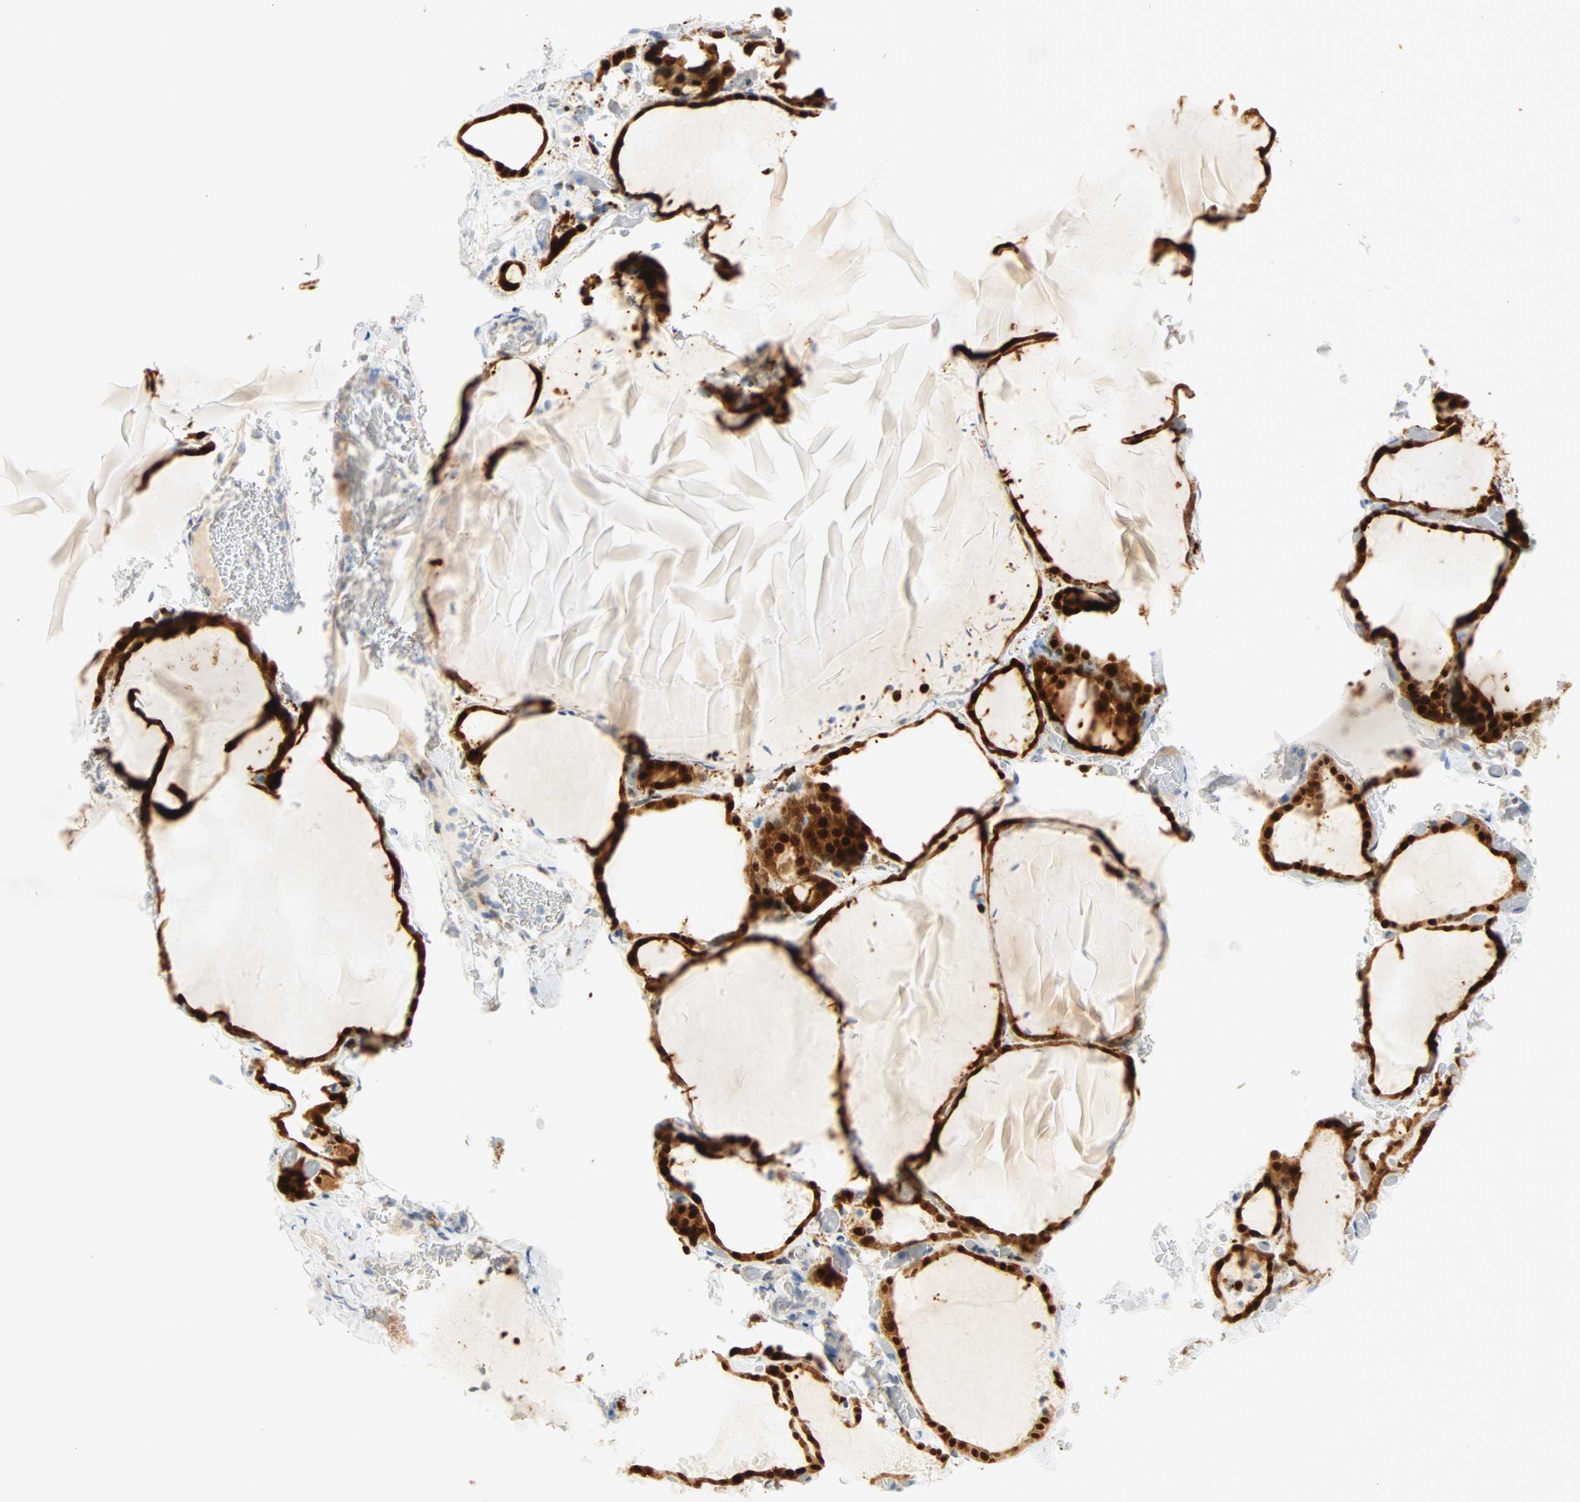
{"staining": {"intensity": "strong", "quantity": ">75%", "location": "cytoplasmic/membranous,nuclear"}, "tissue": "thyroid gland", "cell_type": "Glandular cells", "image_type": "normal", "snomed": [{"axis": "morphology", "description": "Normal tissue, NOS"}, {"axis": "topography", "description": "Thyroid gland"}], "caption": "DAB (3,3'-diaminobenzidine) immunohistochemical staining of benign thyroid gland shows strong cytoplasmic/membranous,nuclear protein positivity in approximately >75% of glandular cells.", "gene": "SELENBP1", "patient": {"sex": "female", "age": 22}}